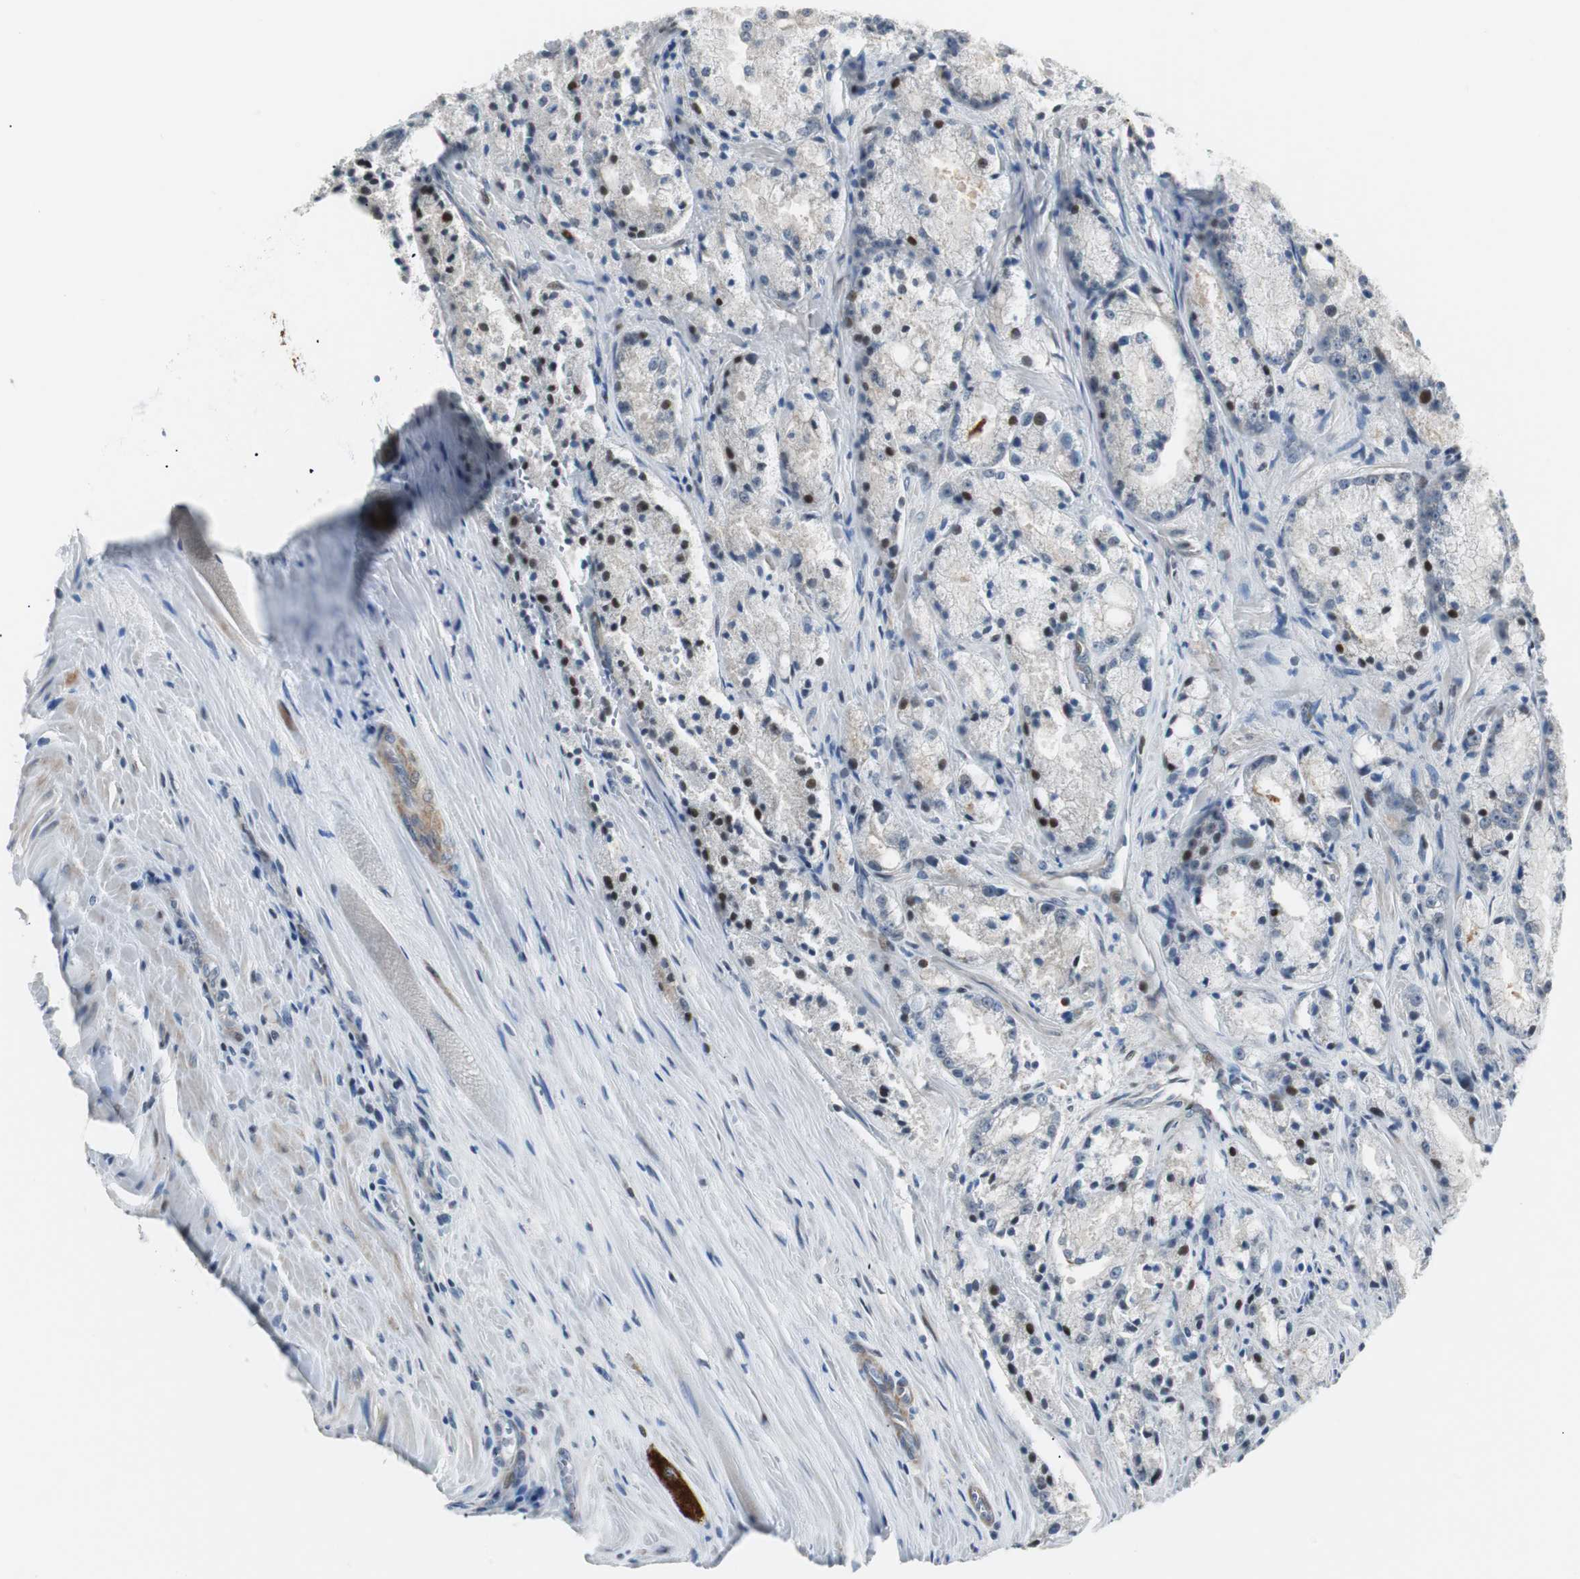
{"staining": {"intensity": "strong", "quantity": "<25%", "location": "nuclear"}, "tissue": "prostate cancer", "cell_type": "Tumor cells", "image_type": "cancer", "snomed": [{"axis": "morphology", "description": "Adenocarcinoma, Low grade"}, {"axis": "topography", "description": "Prostate"}], "caption": "Human prostate low-grade adenocarcinoma stained for a protein (brown) reveals strong nuclear positive staining in approximately <25% of tumor cells.", "gene": "RAD1", "patient": {"sex": "male", "age": 64}}